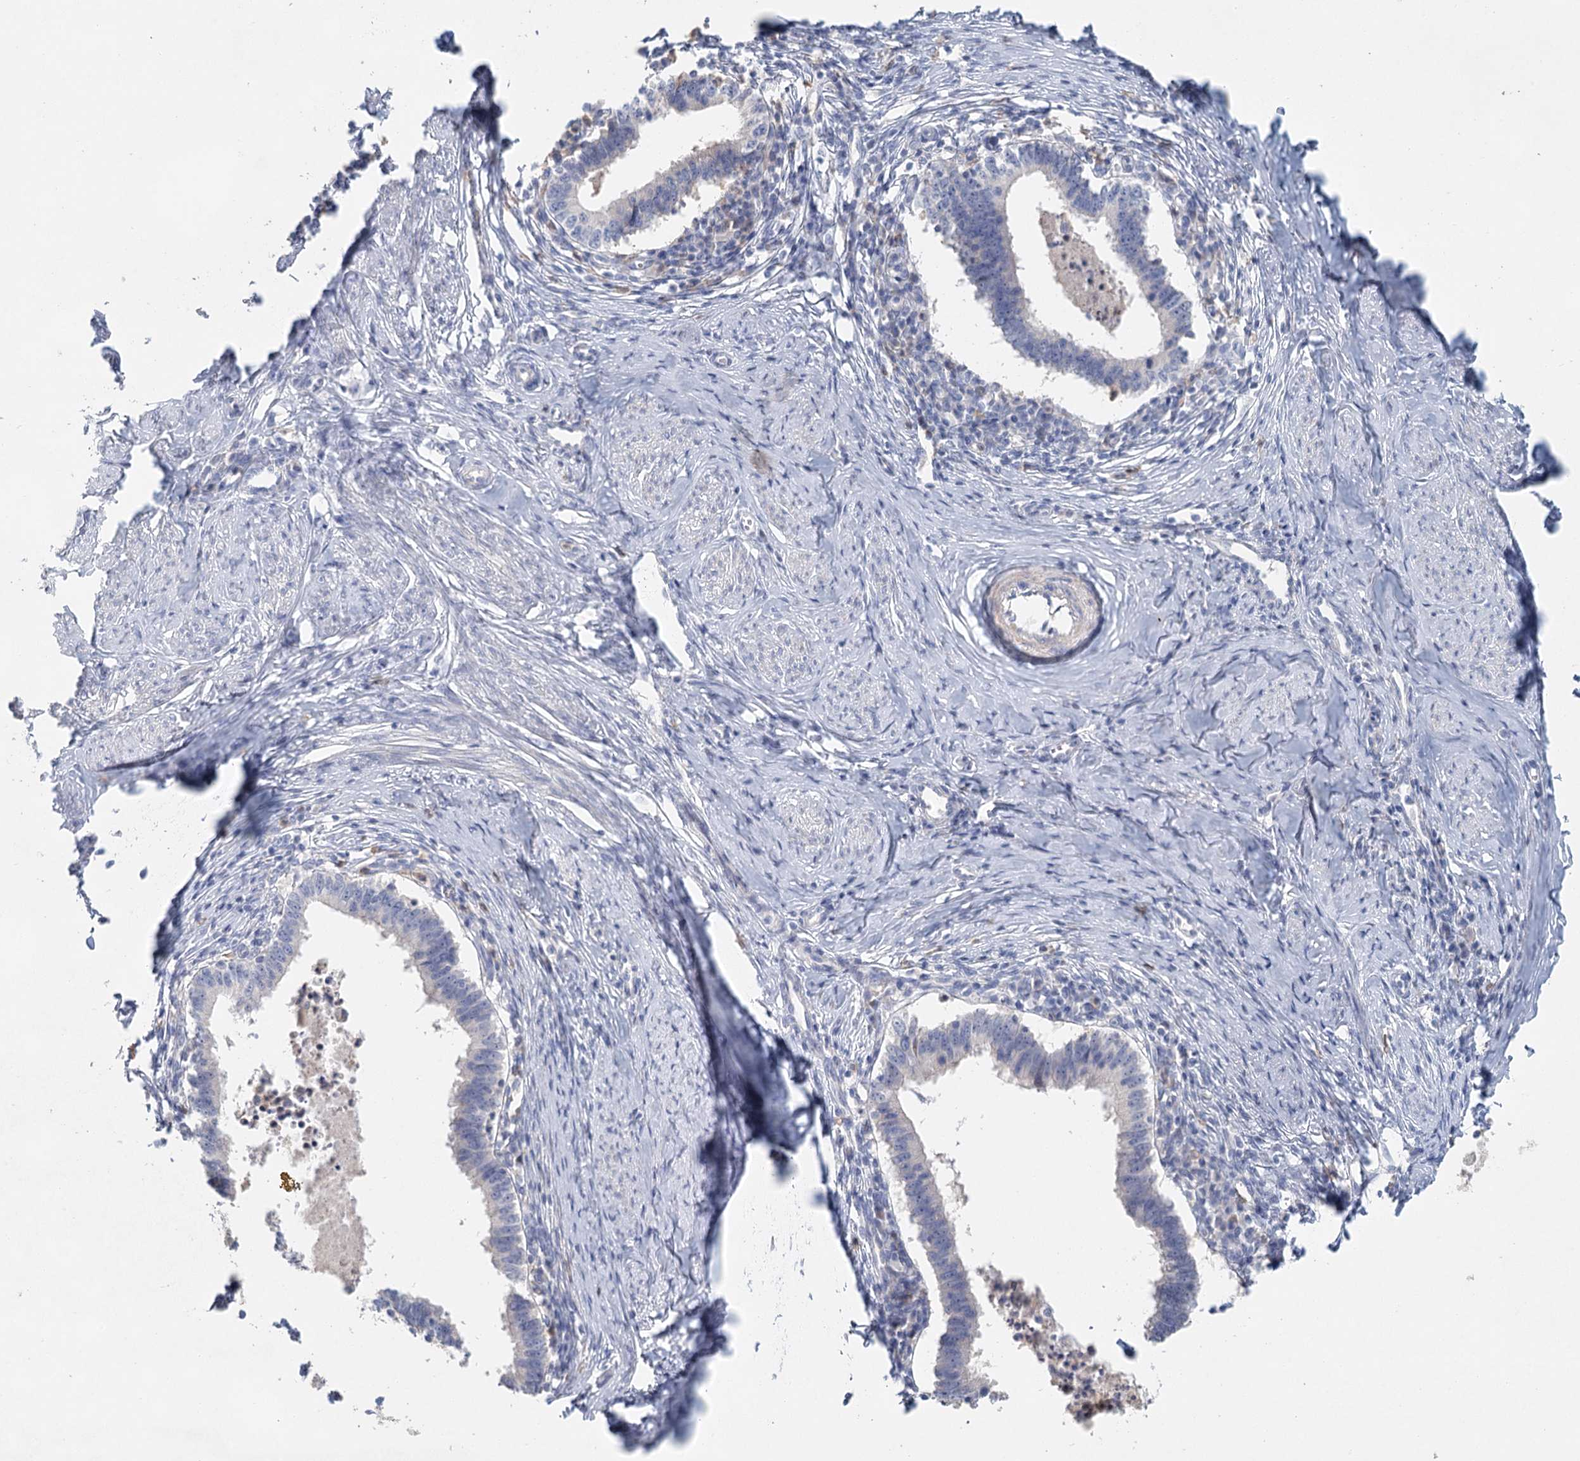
{"staining": {"intensity": "negative", "quantity": "none", "location": "none"}, "tissue": "cervical cancer", "cell_type": "Tumor cells", "image_type": "cancer", "snomed": [{"axis": "morphology", "description": "Adenocarcinoma, NOS"}, {"axis": "topography", "description": "Cervix"}], "caption": "Tumor cells are negative for brown protein staining in adenocarcinoma (cervical).", "gene": "MYL6B", "patient": {"sex": "female", "age": 36}}